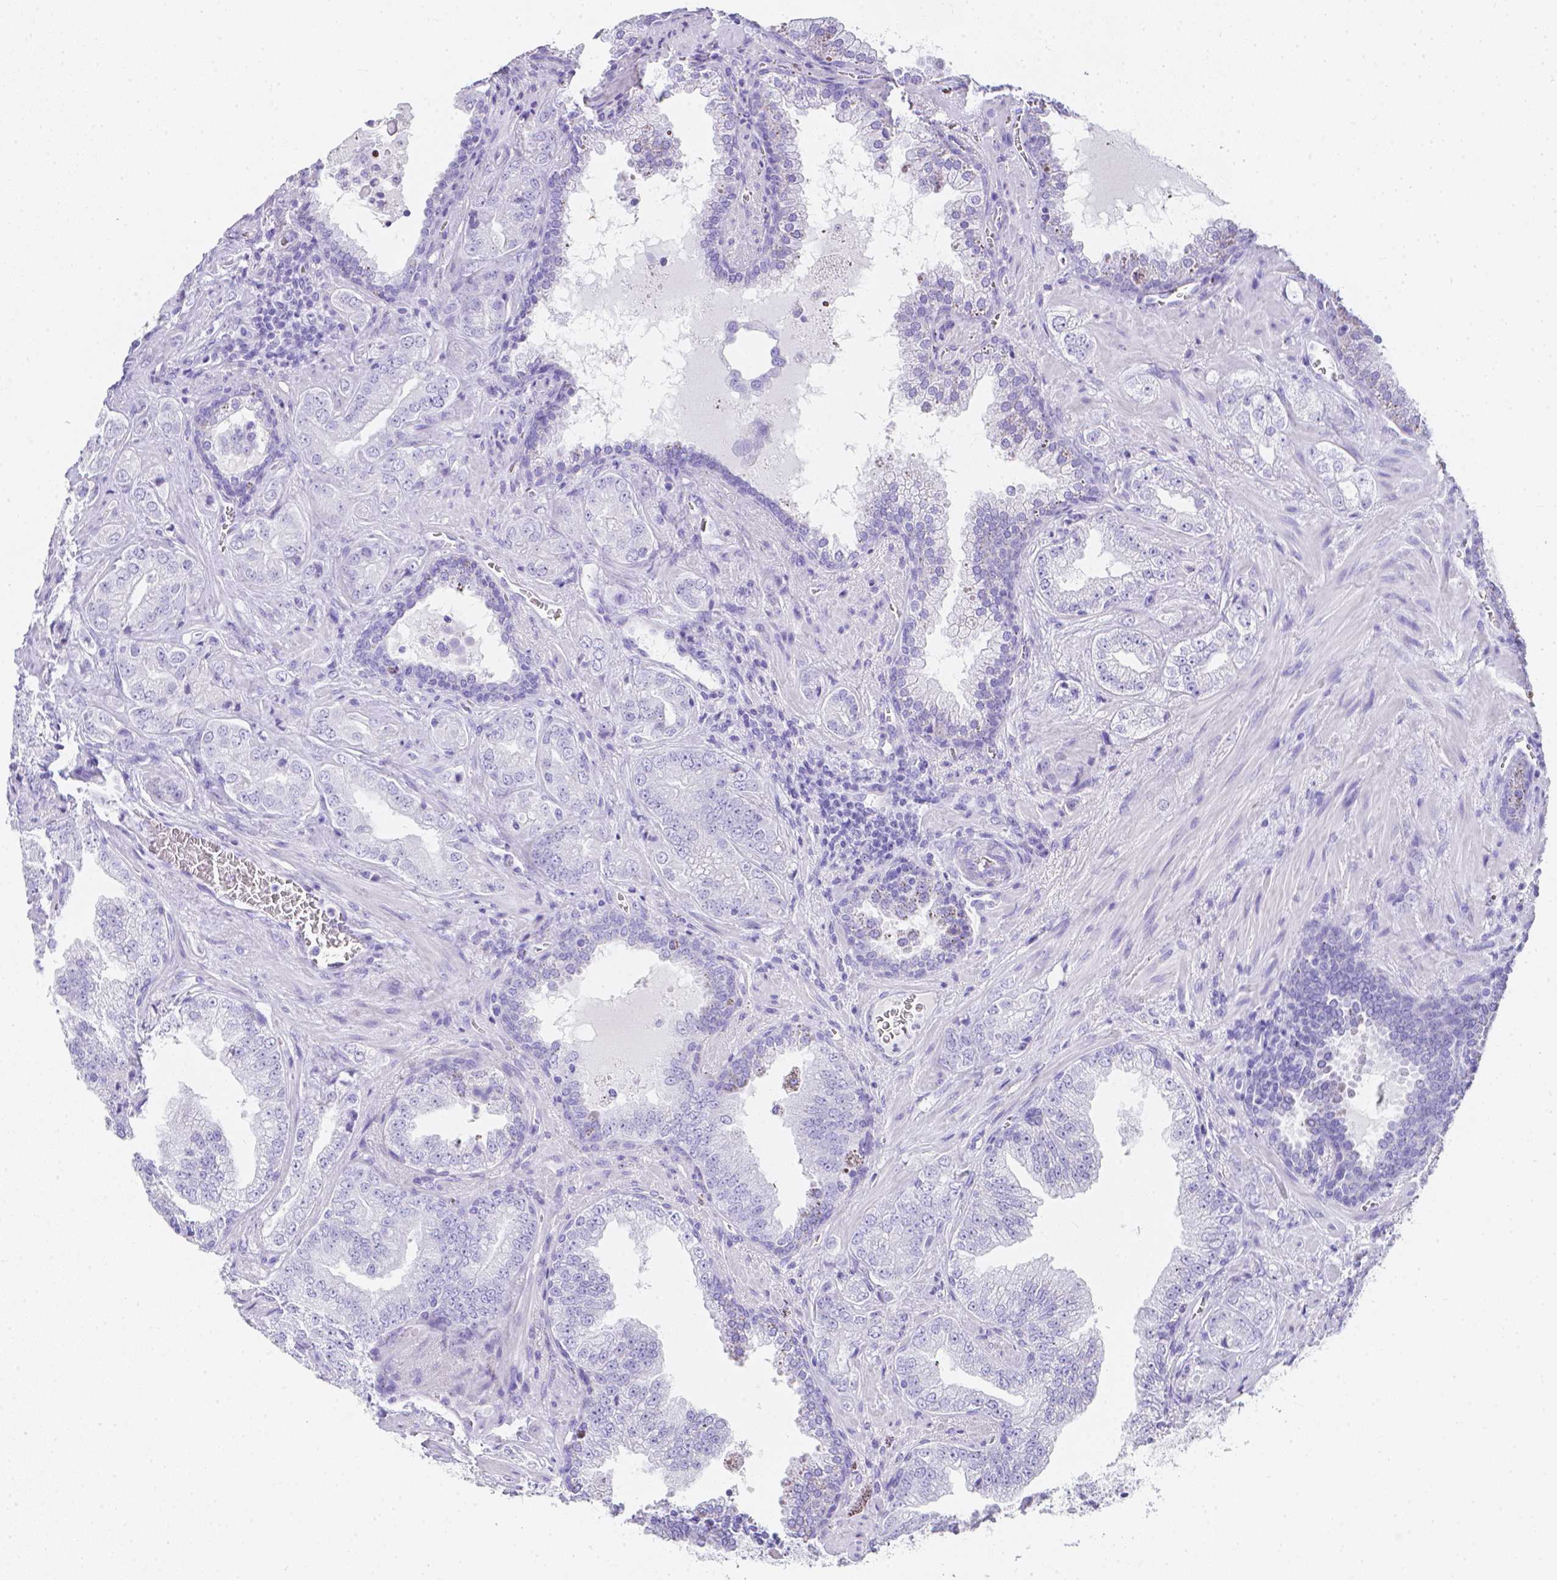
{"staining": {"intensity": "negative", "quantity": "none", "location": "none"}, "tissue": "prostate cancer", "cell_type": "Tumor cells", "image_type": "cancer", "snomed": [{"axis": "morphology", "description": "Adenocarcinoma, High grade"}, {"axis": "topography", "description": "Prostate"}], "caption": "An IHC photomicrograph of prostate adenocarcinoma (high-grade) is shown. There is no staining in tumor cells of prostate adenocarcinoma (high-grade).", "gene": "LGALS4", "patient": {"sex": "male", "age": 67}}